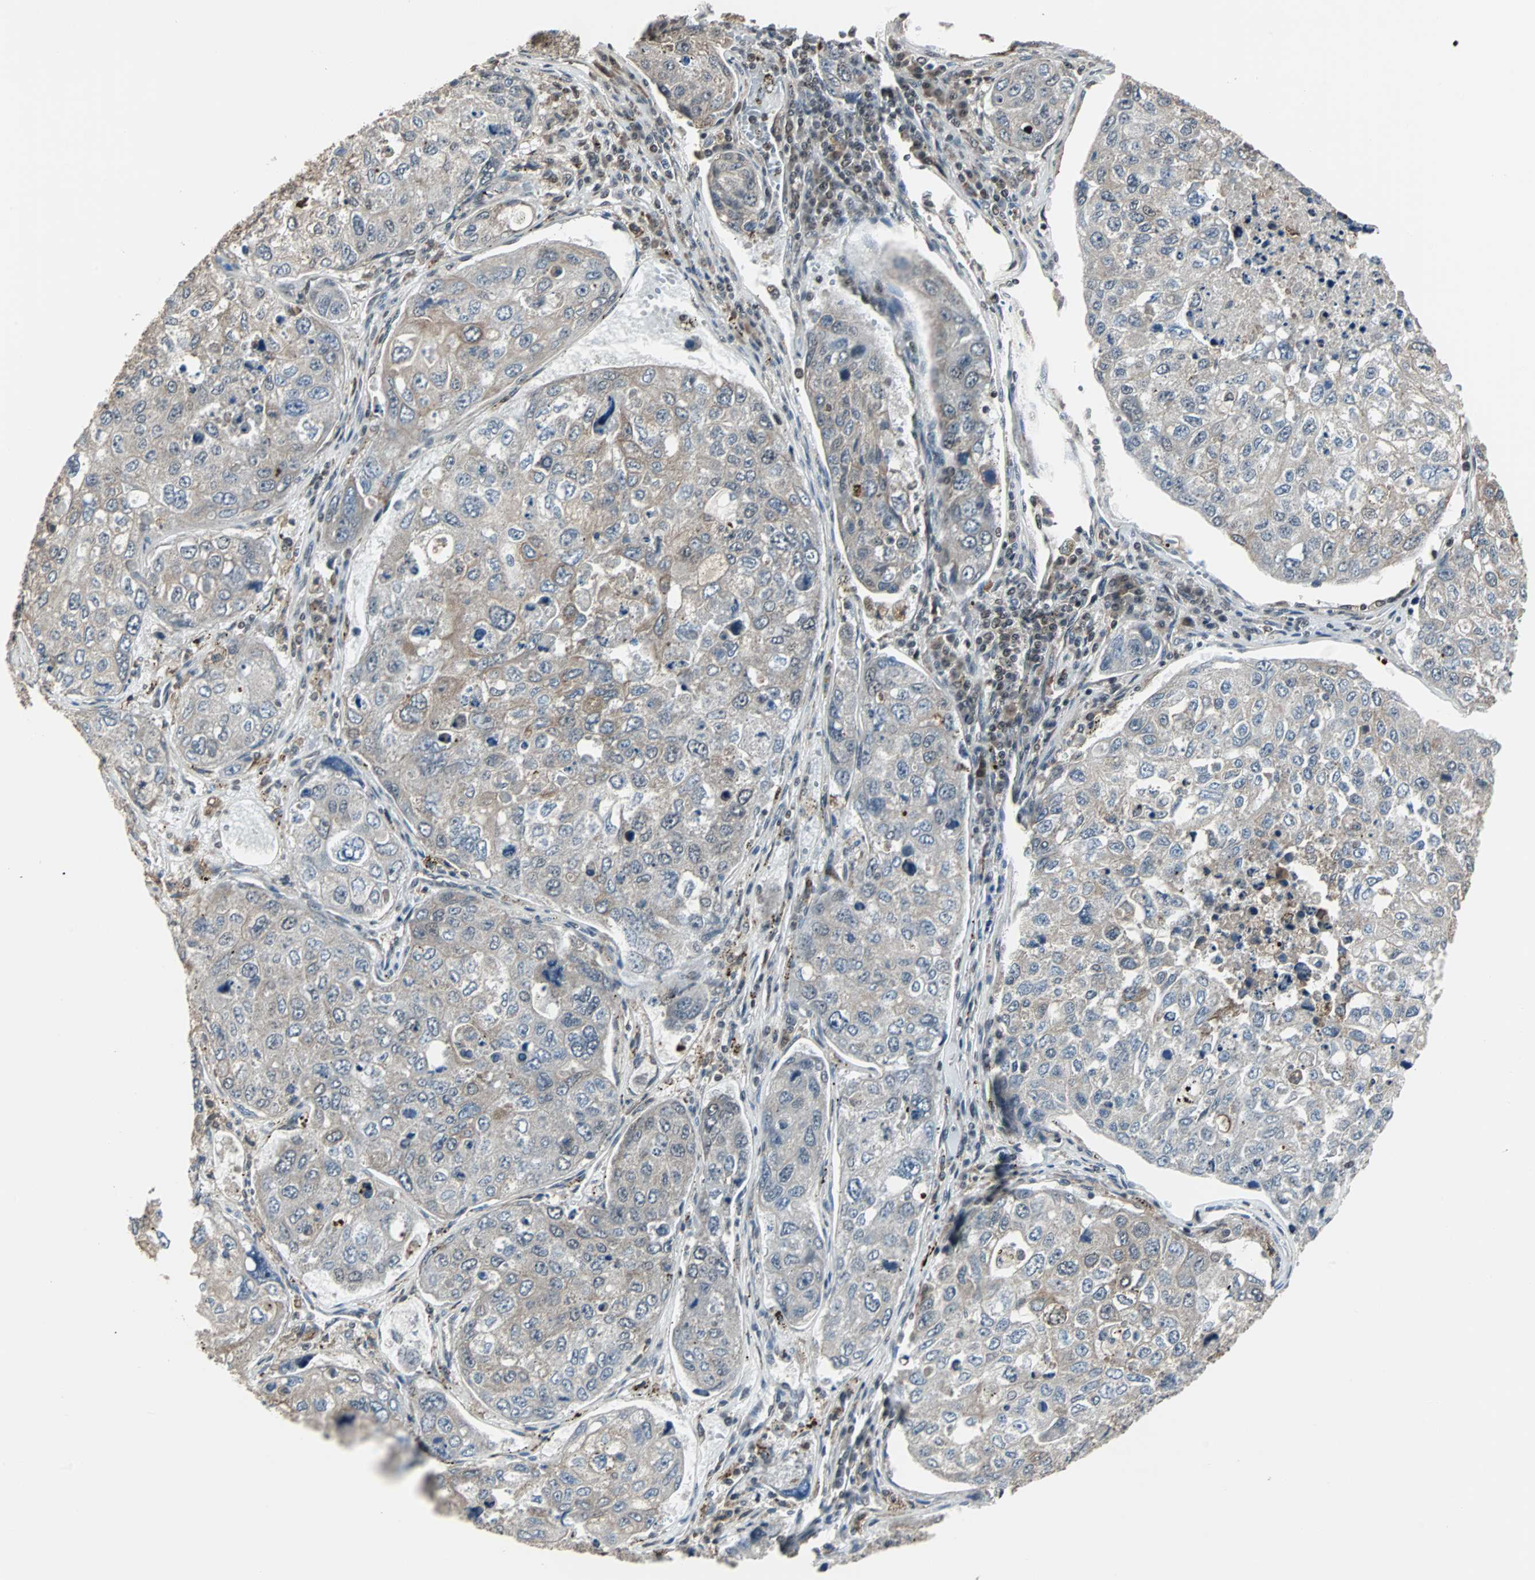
{"staining": {"intensity": "moderate", "quantity": "25%-75%", "location": "cytoplasmic/membranous,nuclear"}, "tissue": "urothelial cancer", "cell_type": "Tumor cells", "image_type": "cancer", "snomed": [{"axis": "morphology", "description": "Urothelial carcinoma, High grade"}, {"axis": "topography", "description": "Lymph node"}, {"axis": "topography", "description": "Urinary bladder"}], "caption": "Approximately 25%-75% of tumor cells in human urothelial cancer exhibit moderate cytoplasmic/membranous and nuclear protein positivity as visualized by brown immunohistochemical staining.", "gene": "TERF2IP", "patient": {"sex": "male", "age": 51}}